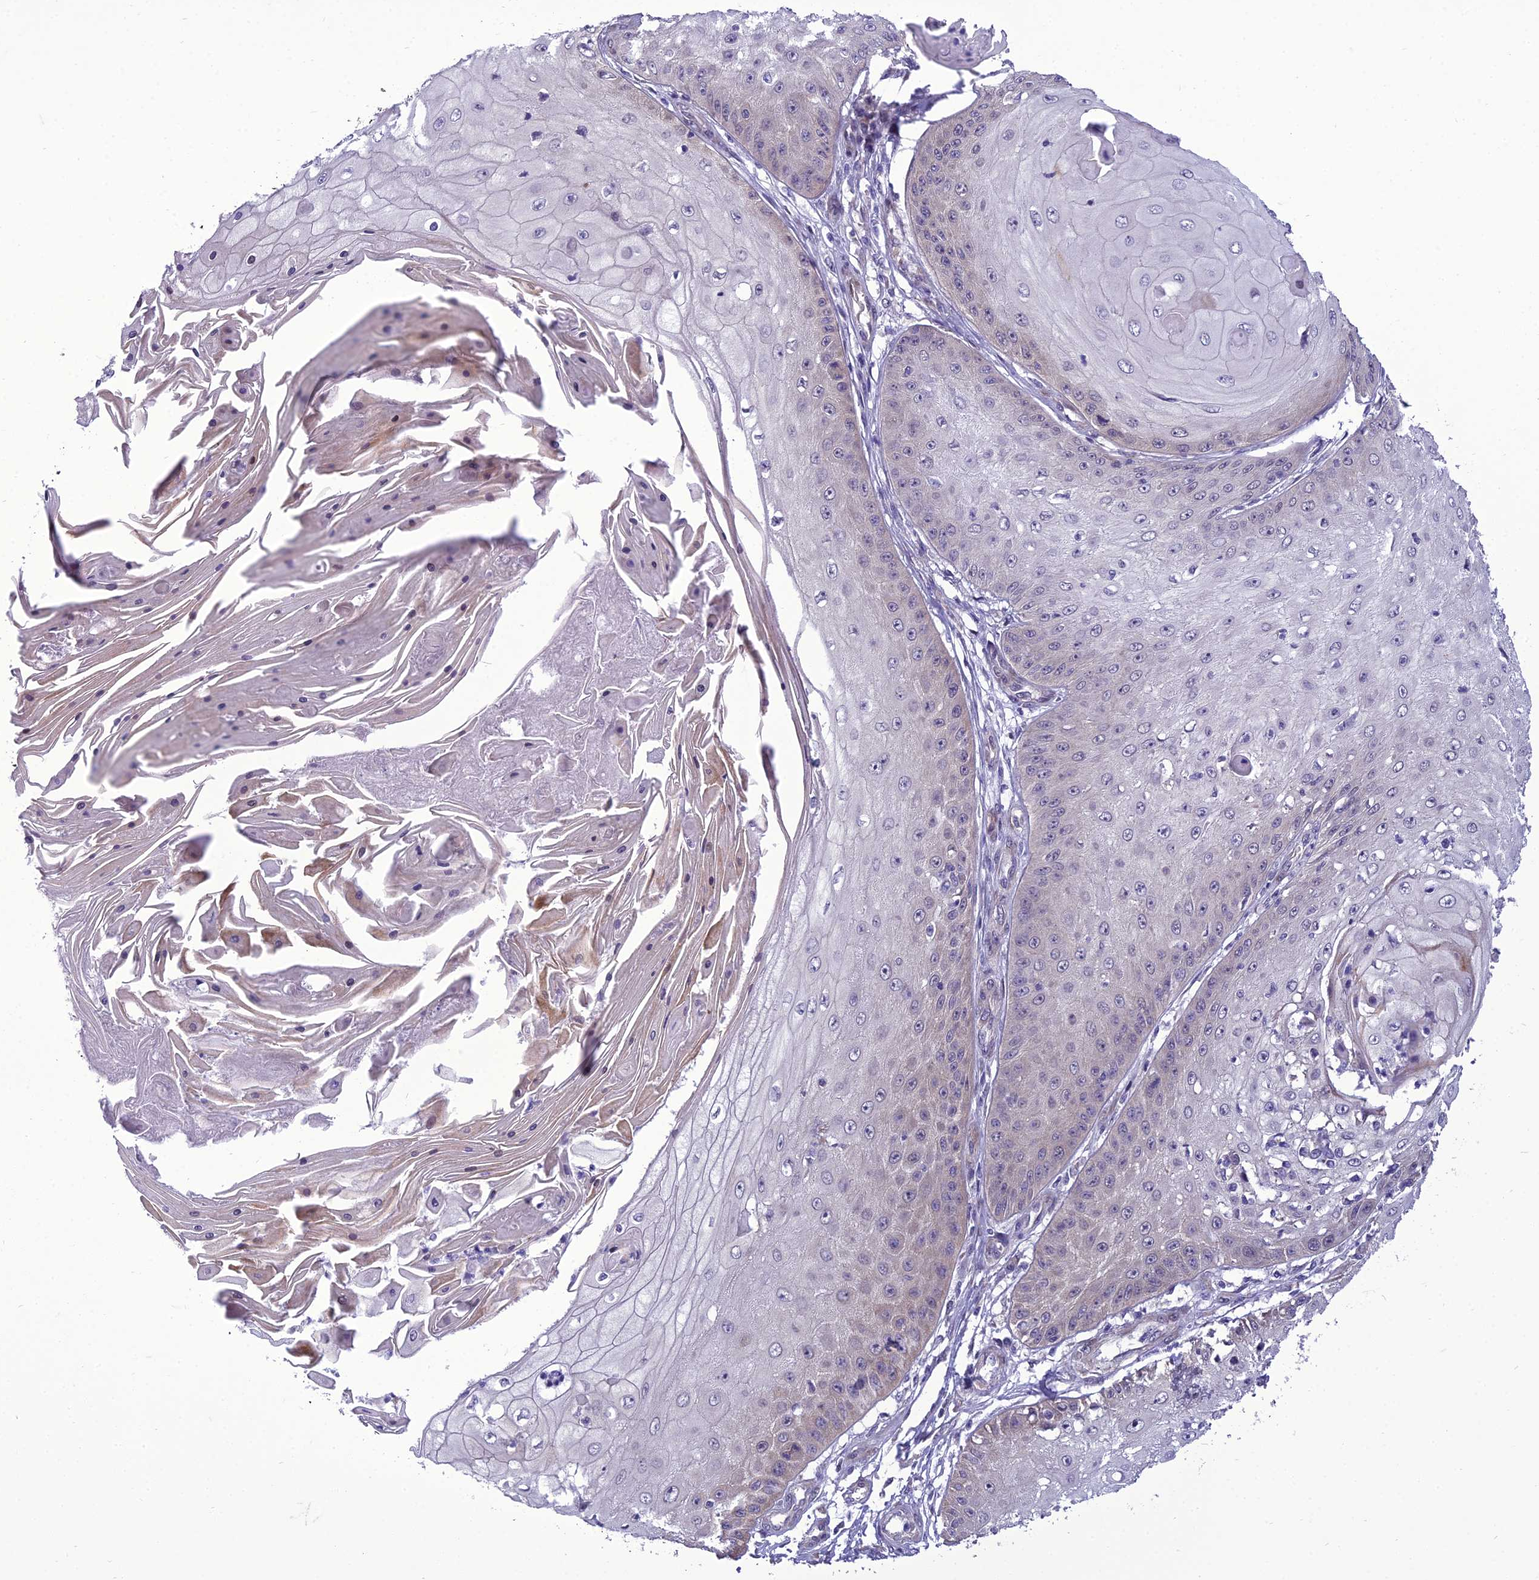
{"staining": {"intensity": "weak", "quantity": "<25%", "location": "cytoplasmic/membranous"}, "tissue": "skin cancer", "cell_type": "Tumor cells", "image_type": "cancer", "snomed": [{"axis": "morphology", "description": "Squamous cell carcinoma, NOS"}, {"axis": "topography", "description": "Skin"}], "caption": "Skin squamous cell carcinoma was stained to show a protein in brown. There is no significant staining in tumor cells.", "gene": "GAB4", "patient": {"sex": "male", "age": 70}}